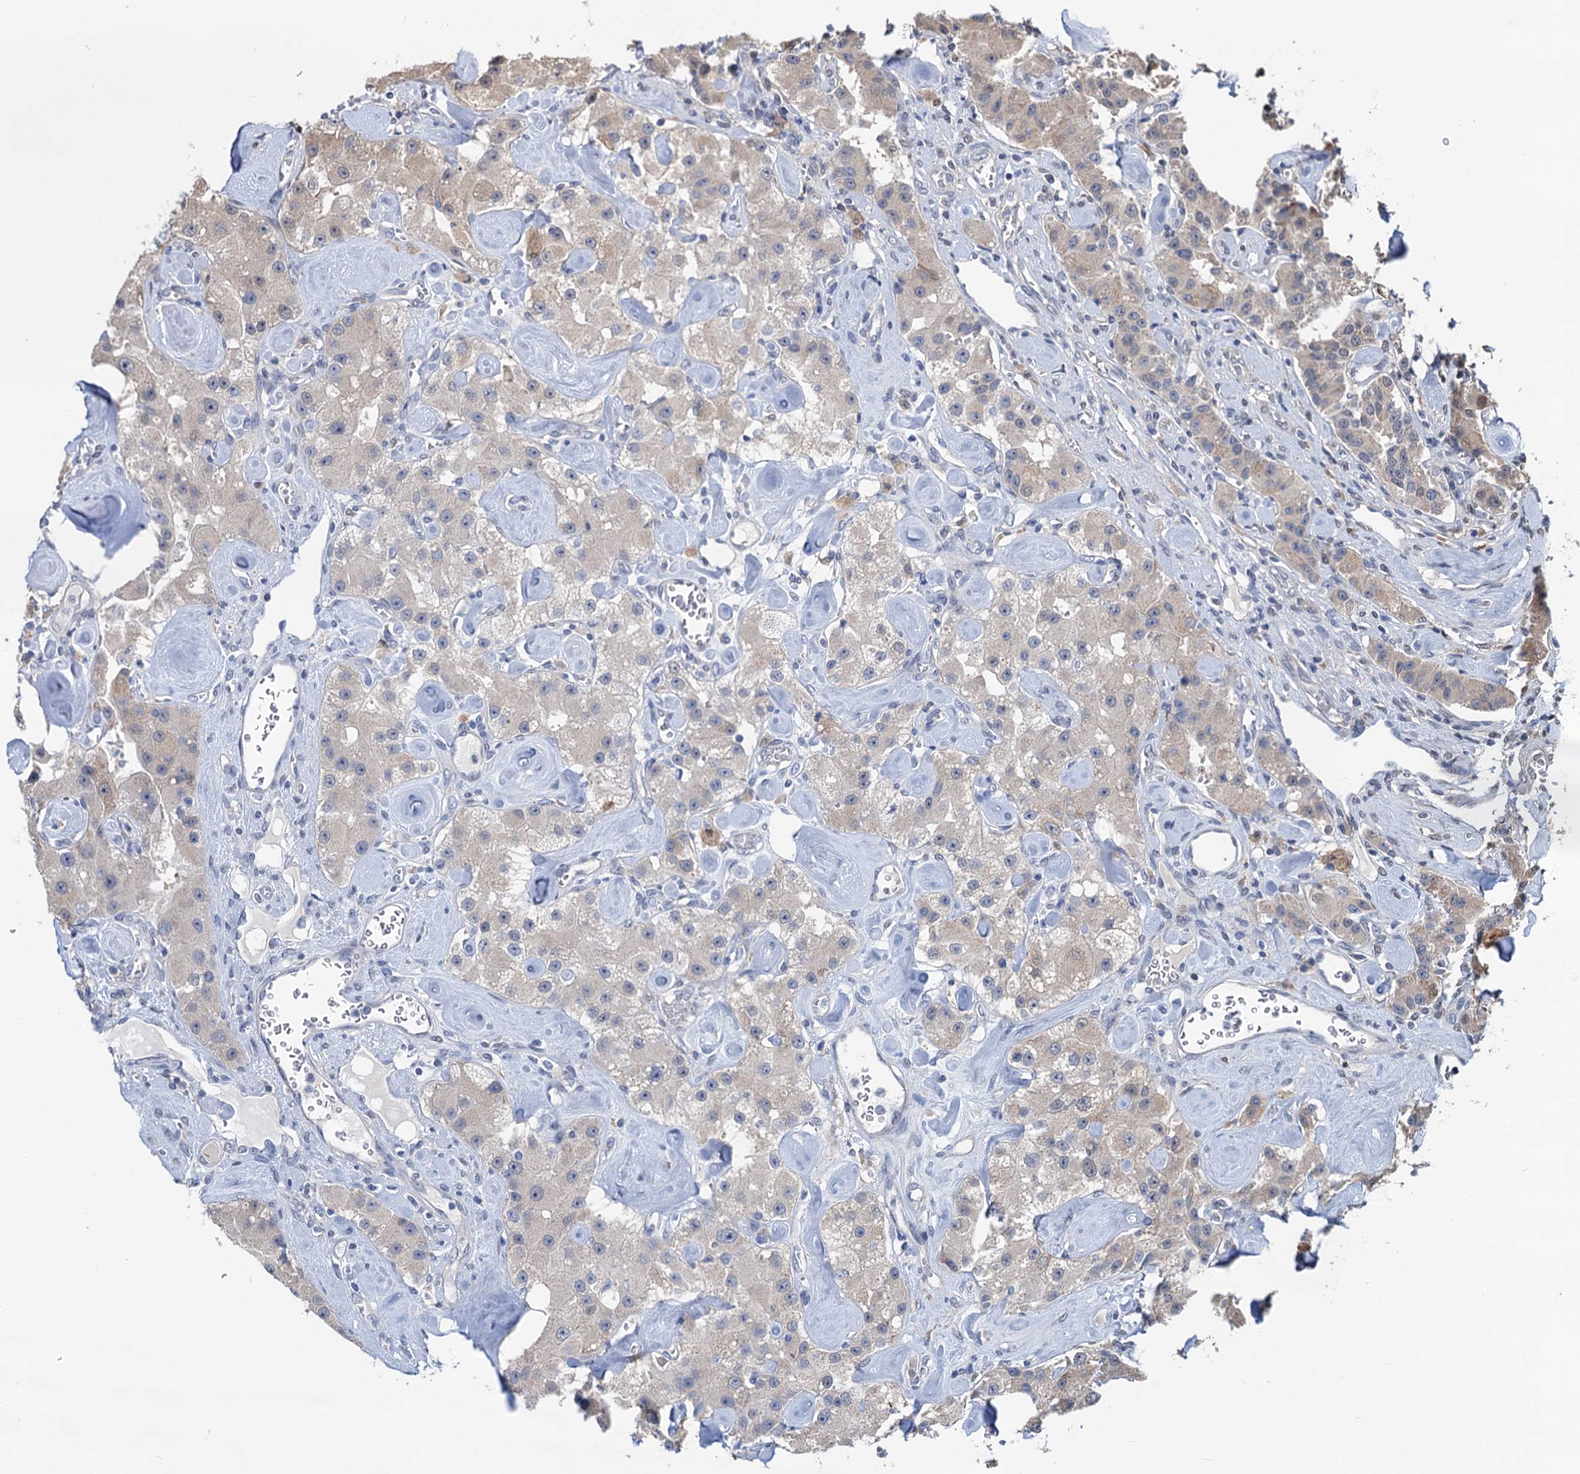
{"staining": {"intensity": "weak", "quantity": "<25%", "location": "cytoplasmic/membranous"}, "tissue": "carcinoid", "cell_type": "Tumor cells", "image_type": "cancer", "snomed": [{"axis": "morphology", "description": "Carcinoid, malignant, NOS"}, {"axis": "topography", "description": "Pancreas"}], "caption": "Tumor cells show no significant positivity in malignant carcinoid.", "gene": "RTKN2", "patient": {"sex": "male", "age": 41}}